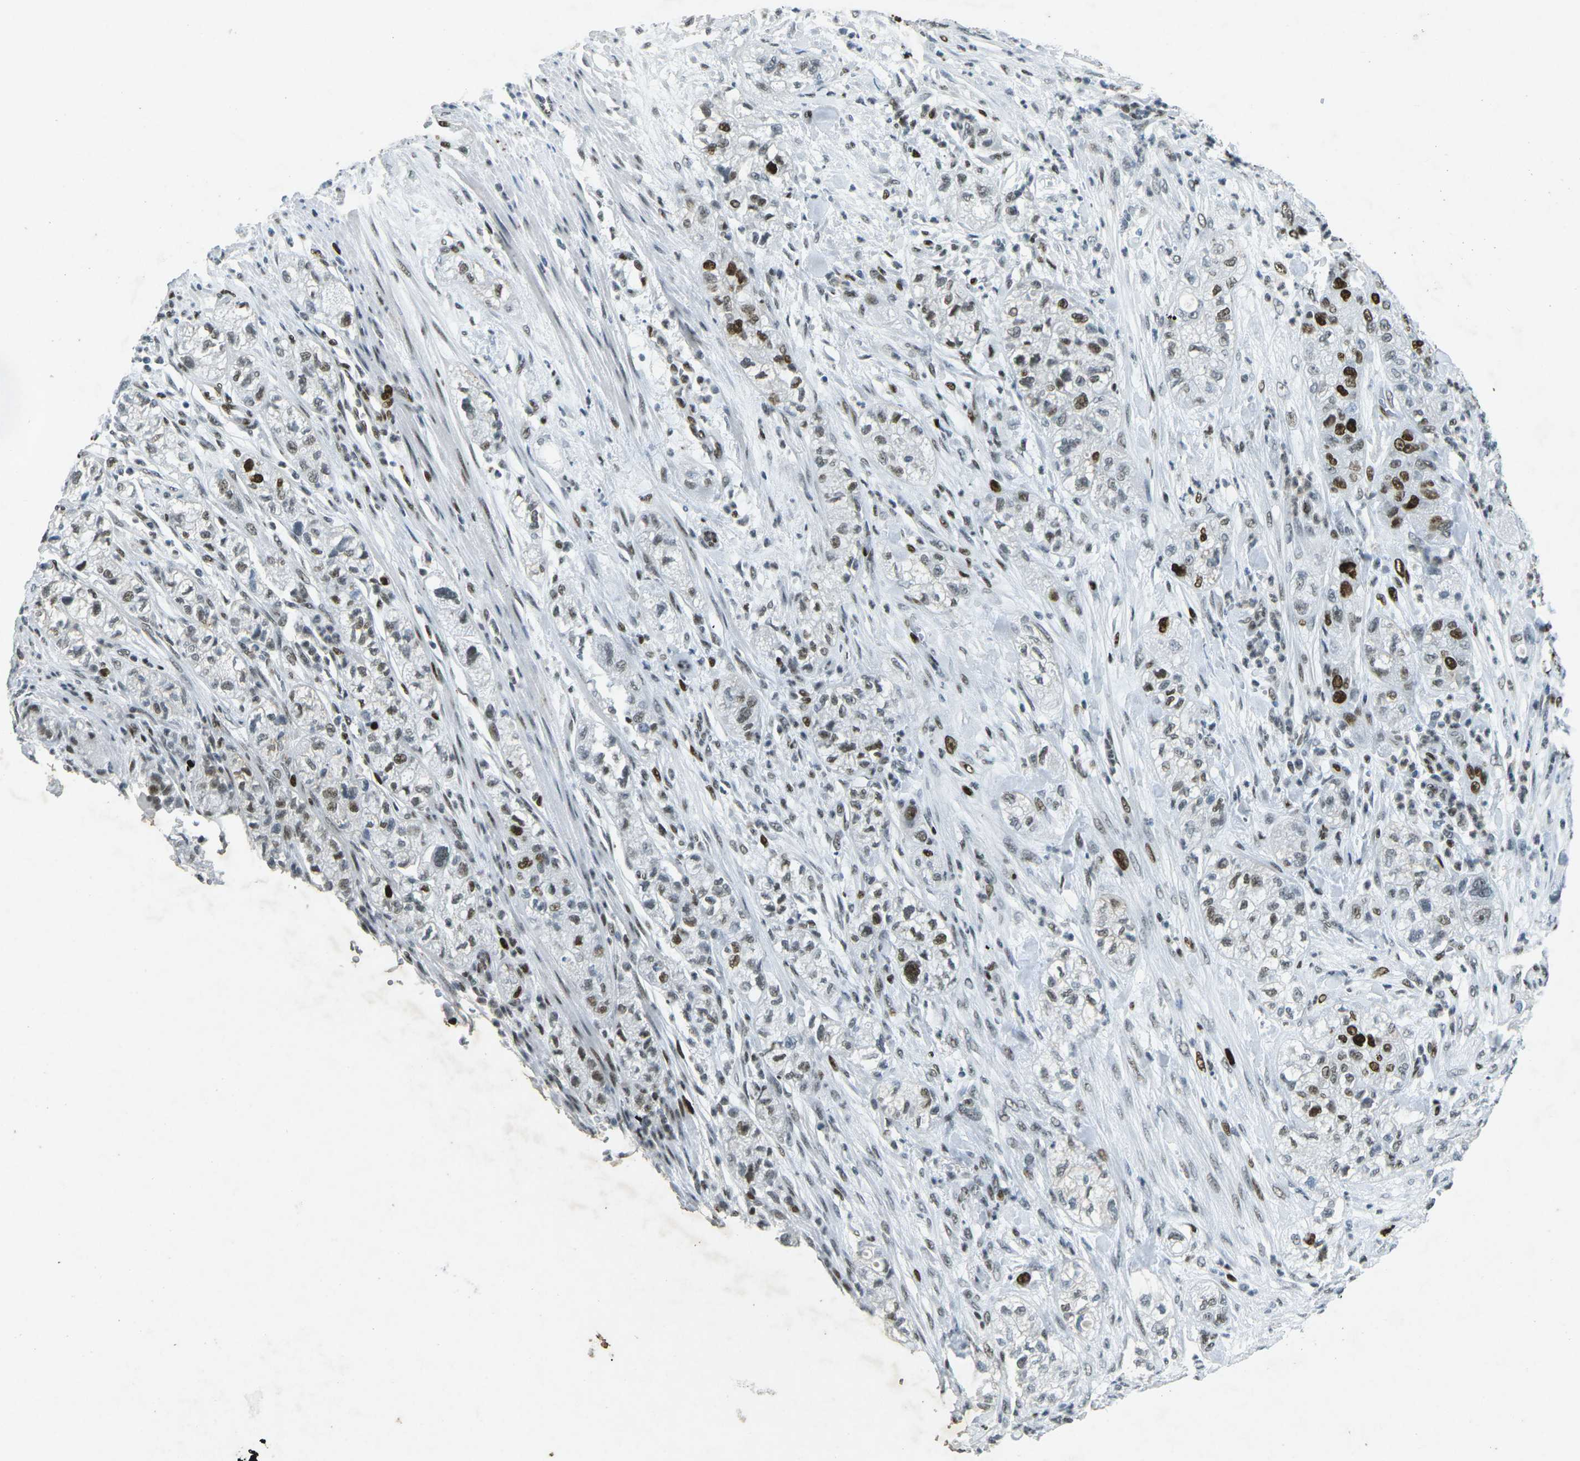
{"staining": {"intensity": "strong", "quantity": ">75%", "location": "nuclear"}, "tissue": "pancreatic cancer", "cell_type": "Tumor cells", "image_type": "cancer", "snomed": [{"axis": "morphology", "description": "Adenocarcinoma, NOS"}, {"axis": "topography", "description": "Pancreas"}], "caption": "Adenocarcinoma (pancreatic) stained with IHC exhibits strong nuclear expression in about >75% of tumor cells. (IHC, brightfield microscopy, high magnification).", "gene": "RB1", "patient": {"sex": "female", "age": 78}}